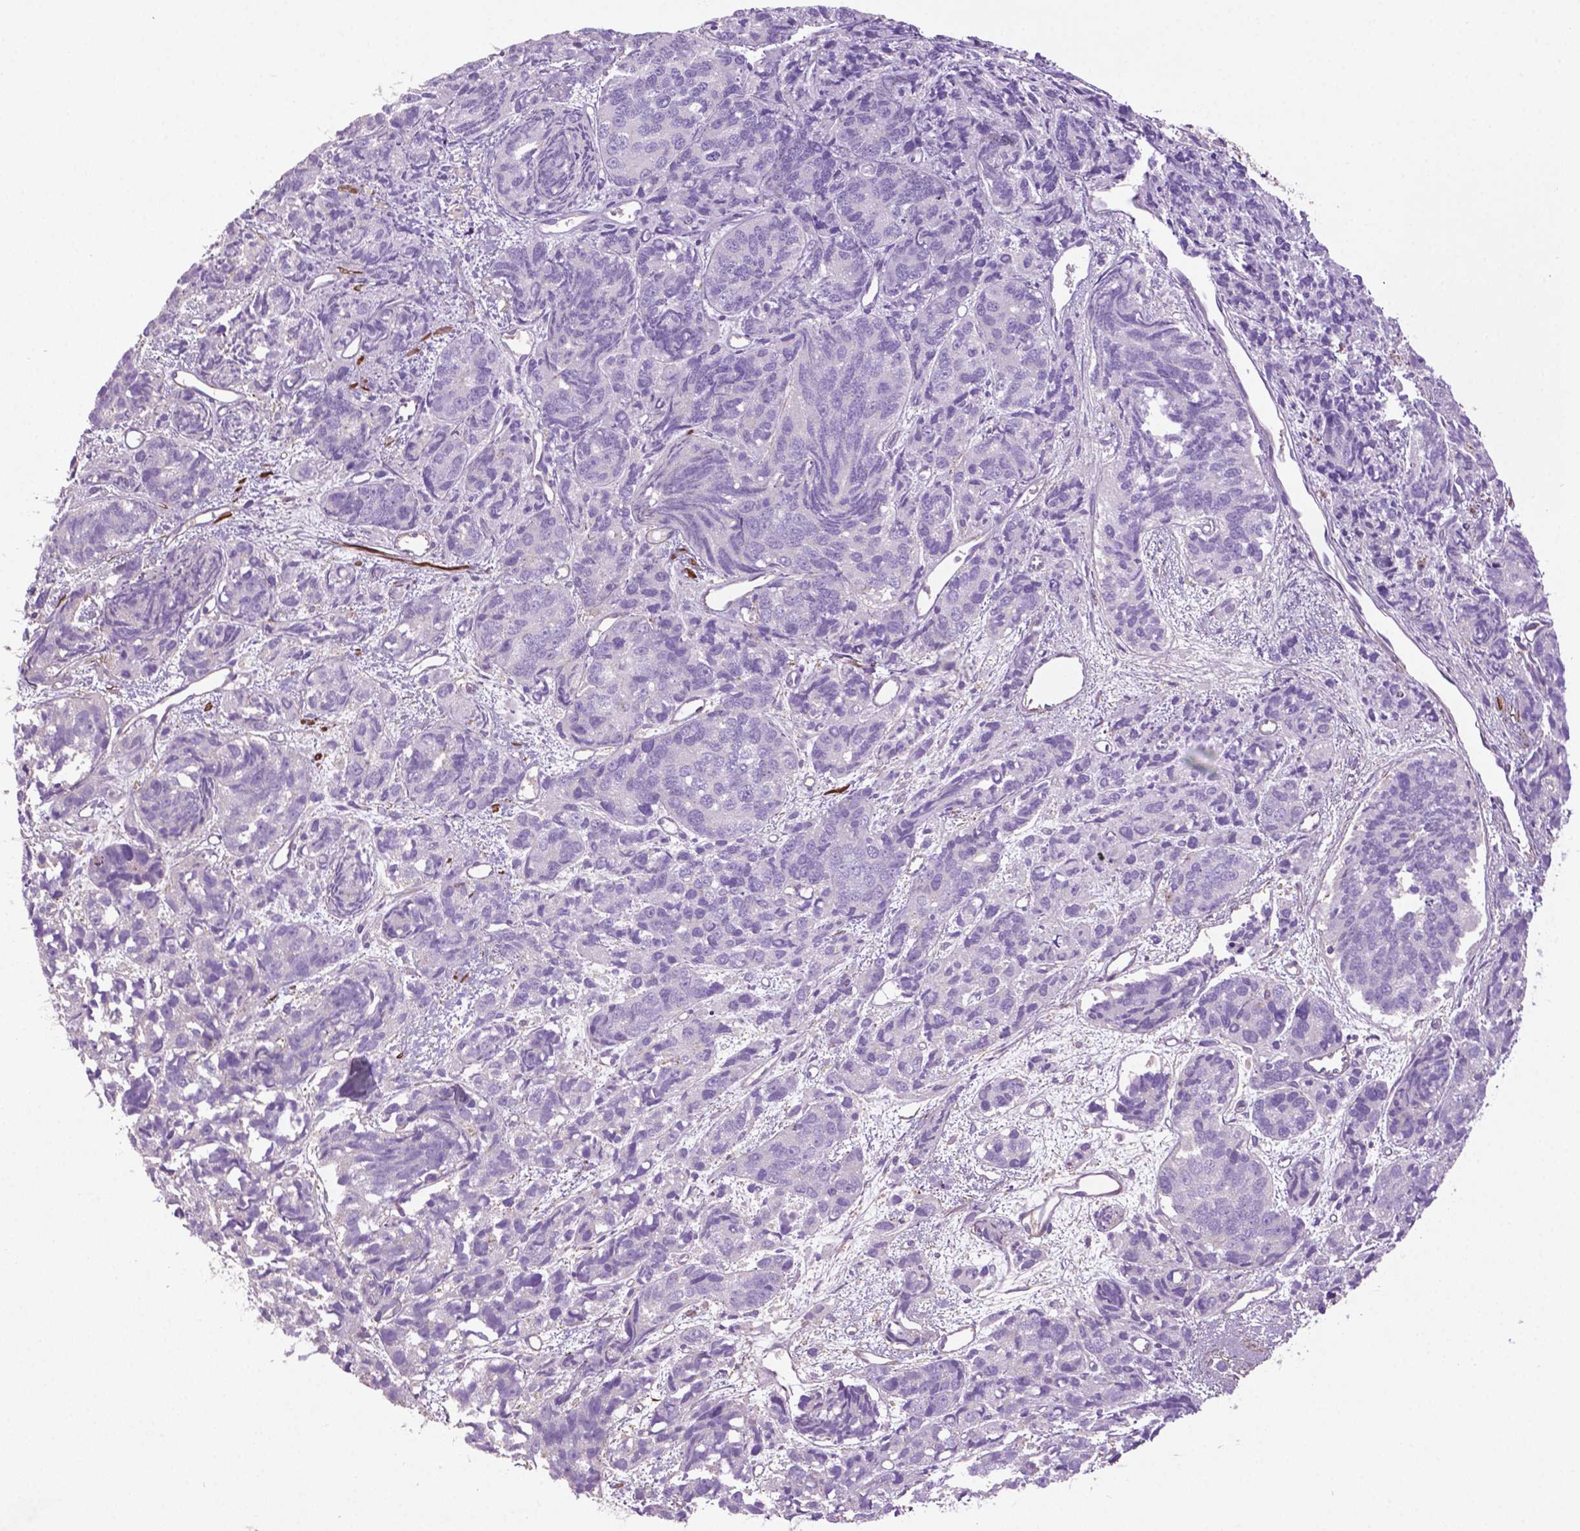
{"staining": {"intensity": "negative", "quantity": "none", "location": "none"}, "tissue": "prostate cancer", "cell_type": "Tumor cells", "image_type": "cancer", "snomed": [{"axis": "morphology", "description": "Adenocarcinoma, High grade"}, {"axis": "topography", "description": "Prostate"}], "caption": "Human prostate cancer (high-grade adenocarcinoma) stained for a protein using IHC reveals no staining in tumor cells.", "gene": "BMP4", "patient": {"sex": "male", "age": 77}}